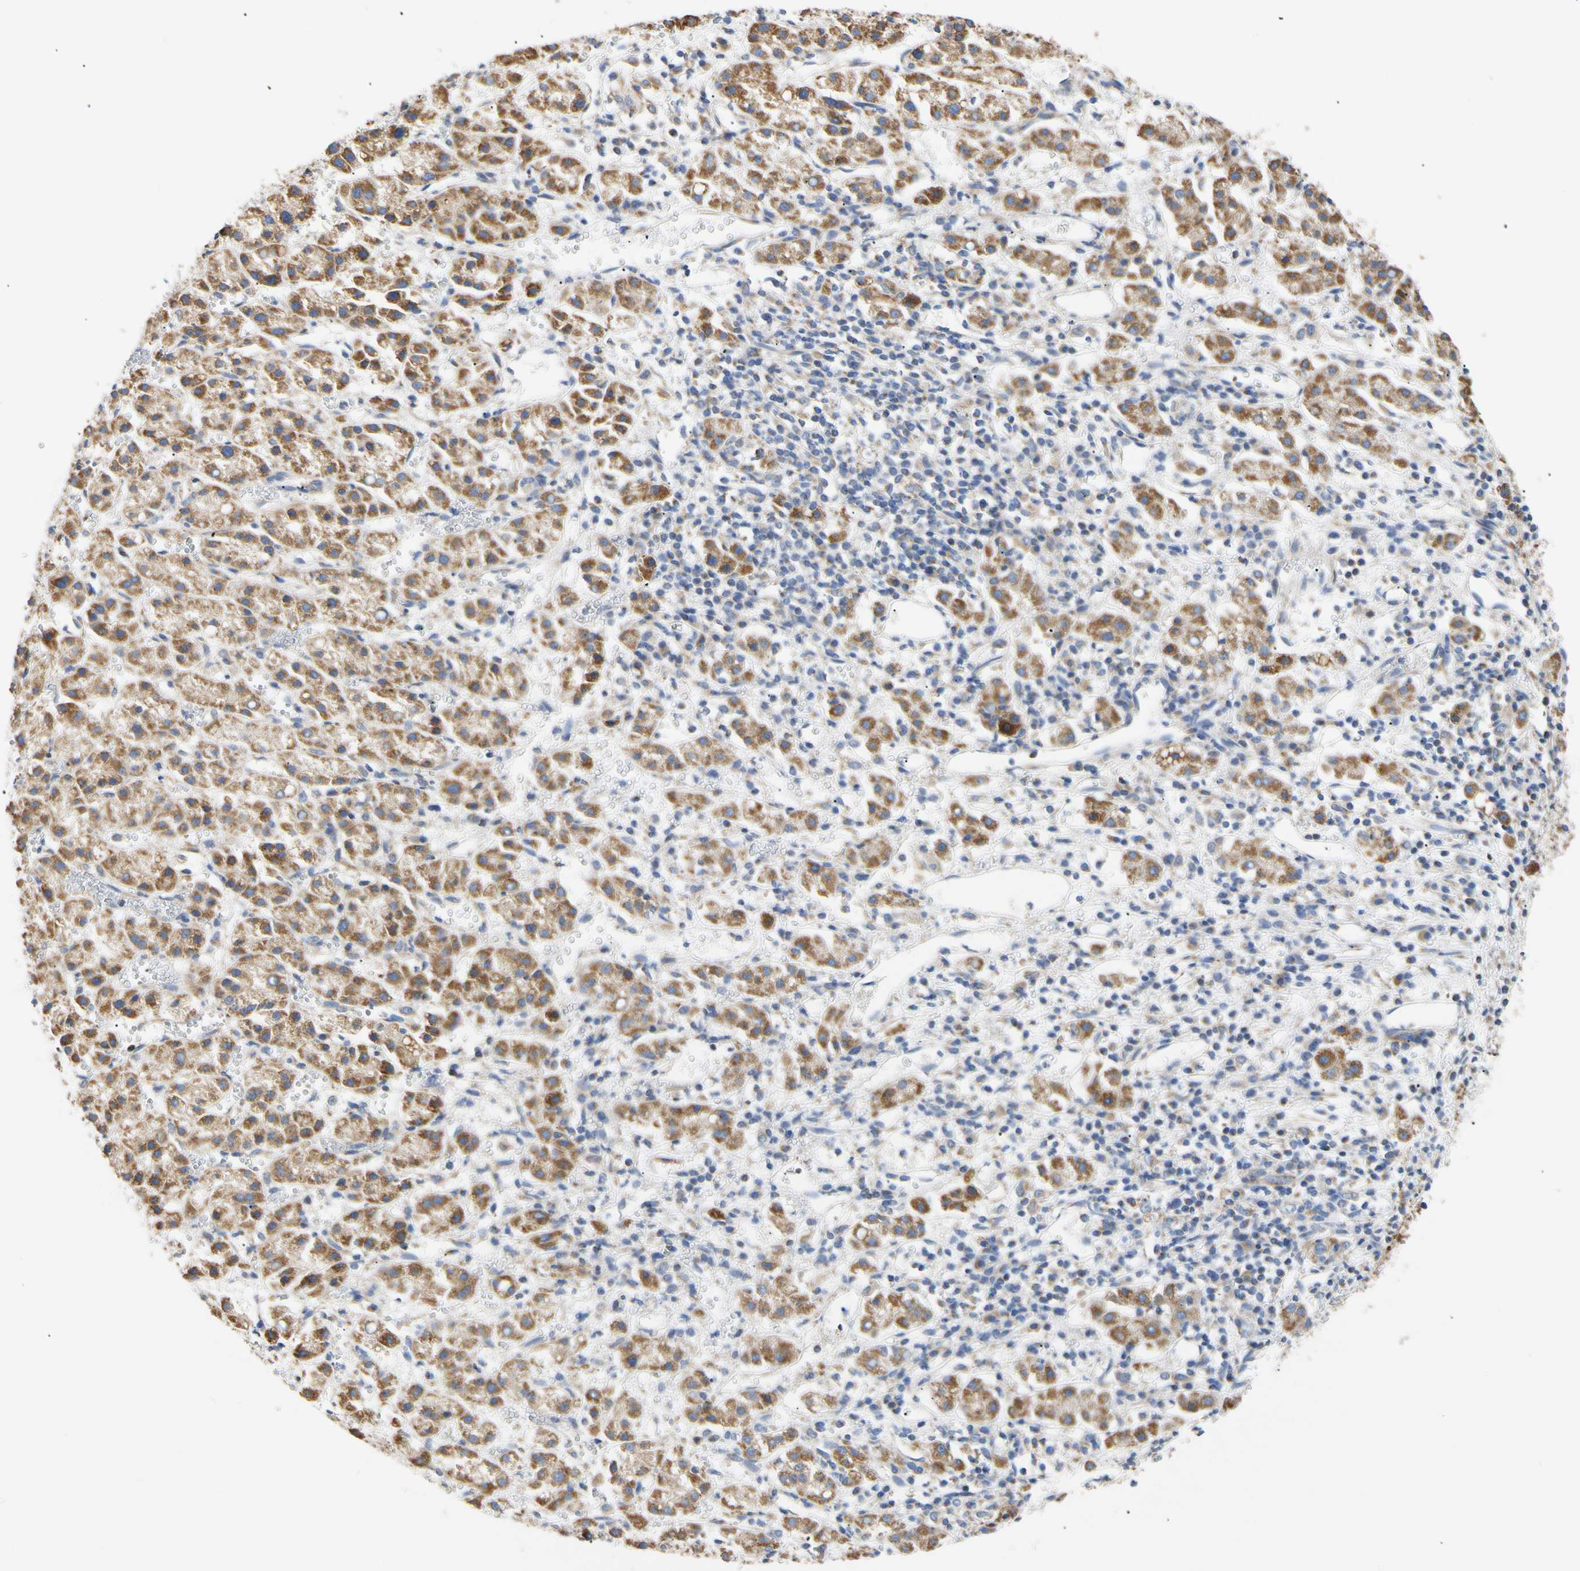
{"staining": {"intensity": "moderate", "quantity": ">75%", "location": "cytoplasmic/membranous"}, "tissue": "liver cancer", "cell_type": "Tumor cells", "image_type": "cancer", "snomed": [{"axis": "morphology", "description": "Carcinoma, Hepatocellular, NOS"}, {"axis": "topography", "description": "Liver"}], "caption": "Hepatocellular carcinoma (liver) tissue demonstrates moderate cytoplasmic/membranous staining in approximately >75% of tumor cells, visualized by immunohistochemistry.", "gene": "PLGRKT", "patient": {"sex": "female", "age": 58}}